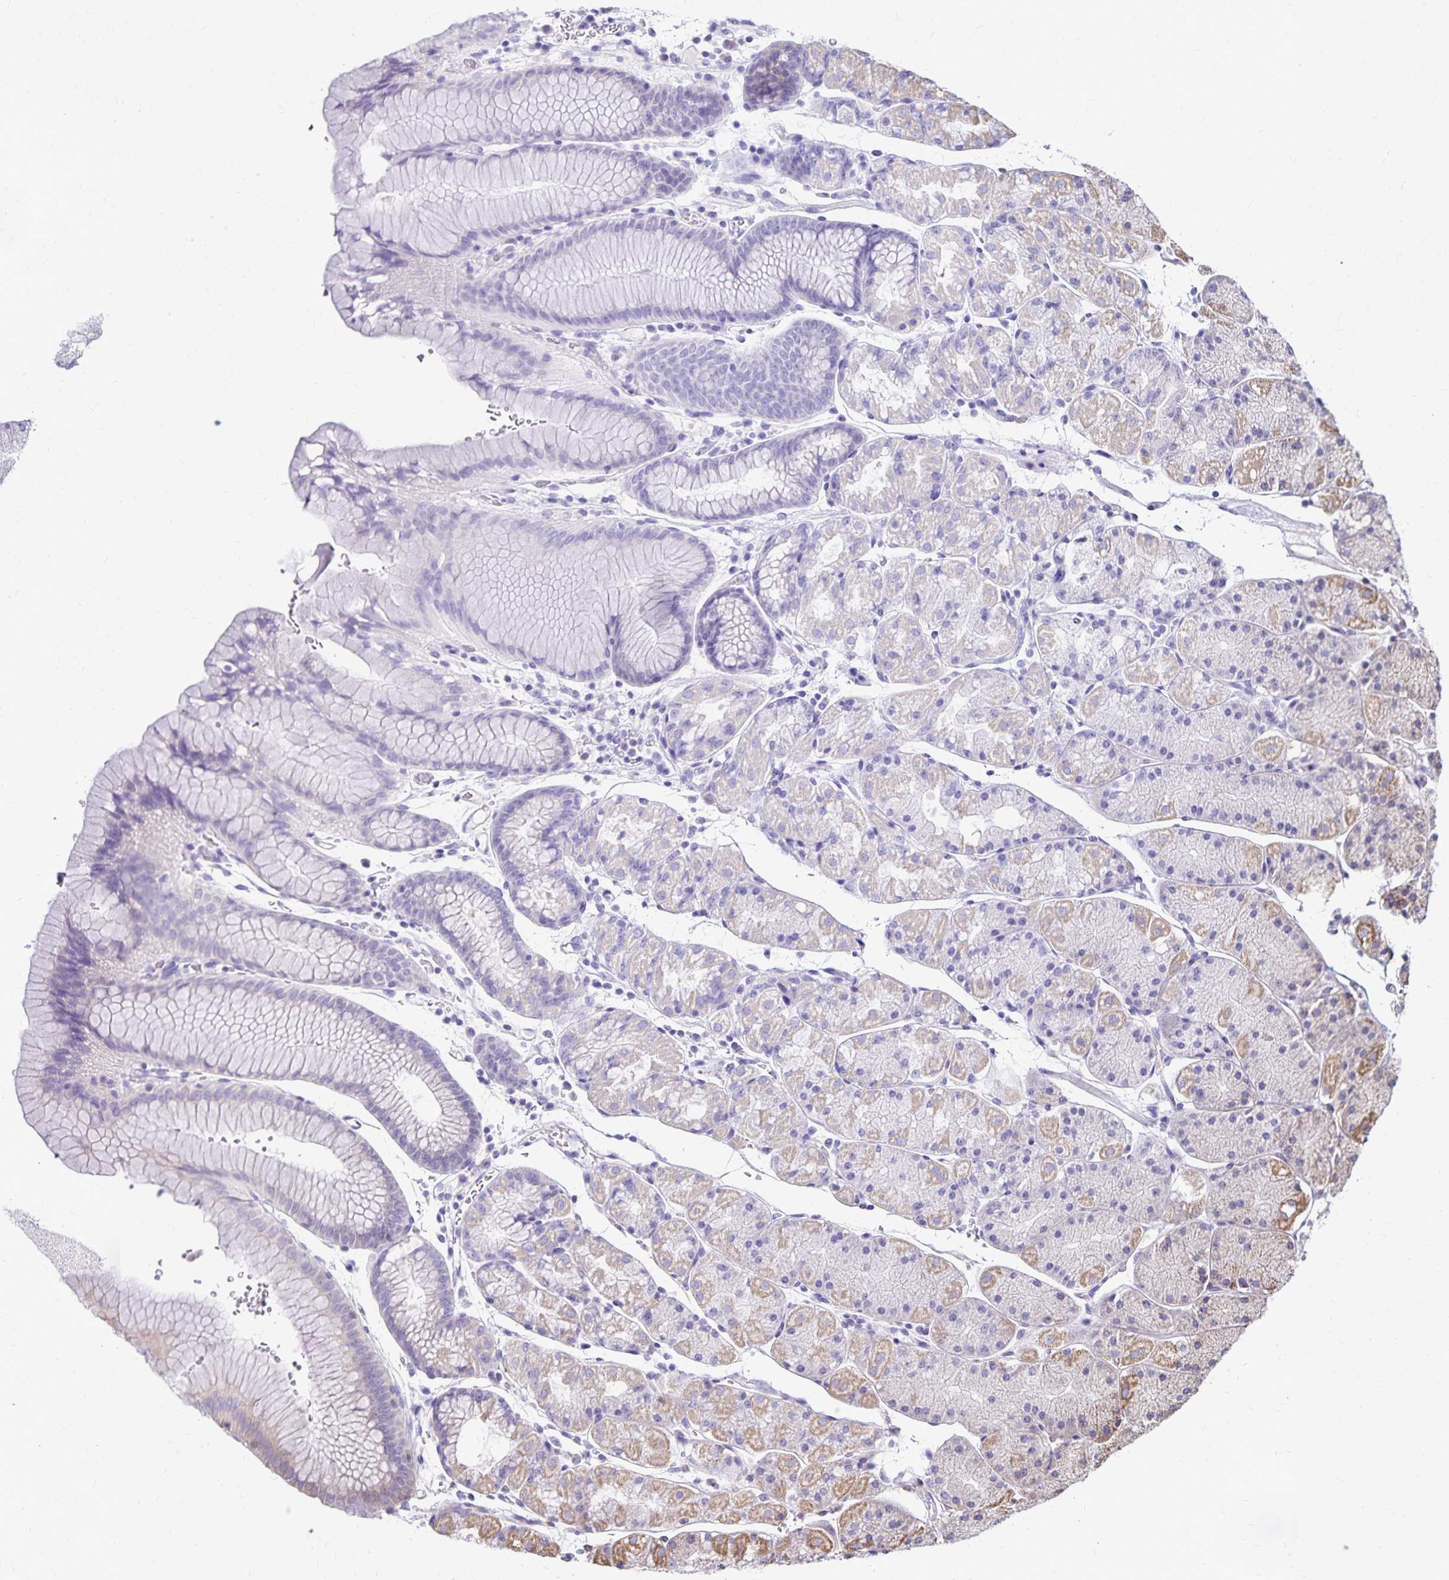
{"staining": {"intensity": "moderate", "quantity": "25%-75%", "location": "cytoplasmic/membranous"}, "tissue": "stomach", "cell_type": "Glandular cells", "image_type": "normal", "snomed": [{"axis": "morphology", "description": "Normal tissue, NOS"}, {"axis": "topography", "description": "Stomach, upper"}, {"axis": "topography", "description": "Stomach"}], "caption": "Immunohistochemical staining of benign human stomach shows moderate cytoplasmic/membranous protein positivity in approximately 25%-75% of glandular cells.", "gene": "NAGPA", "patient": {"sex": "male", "age": 76}}